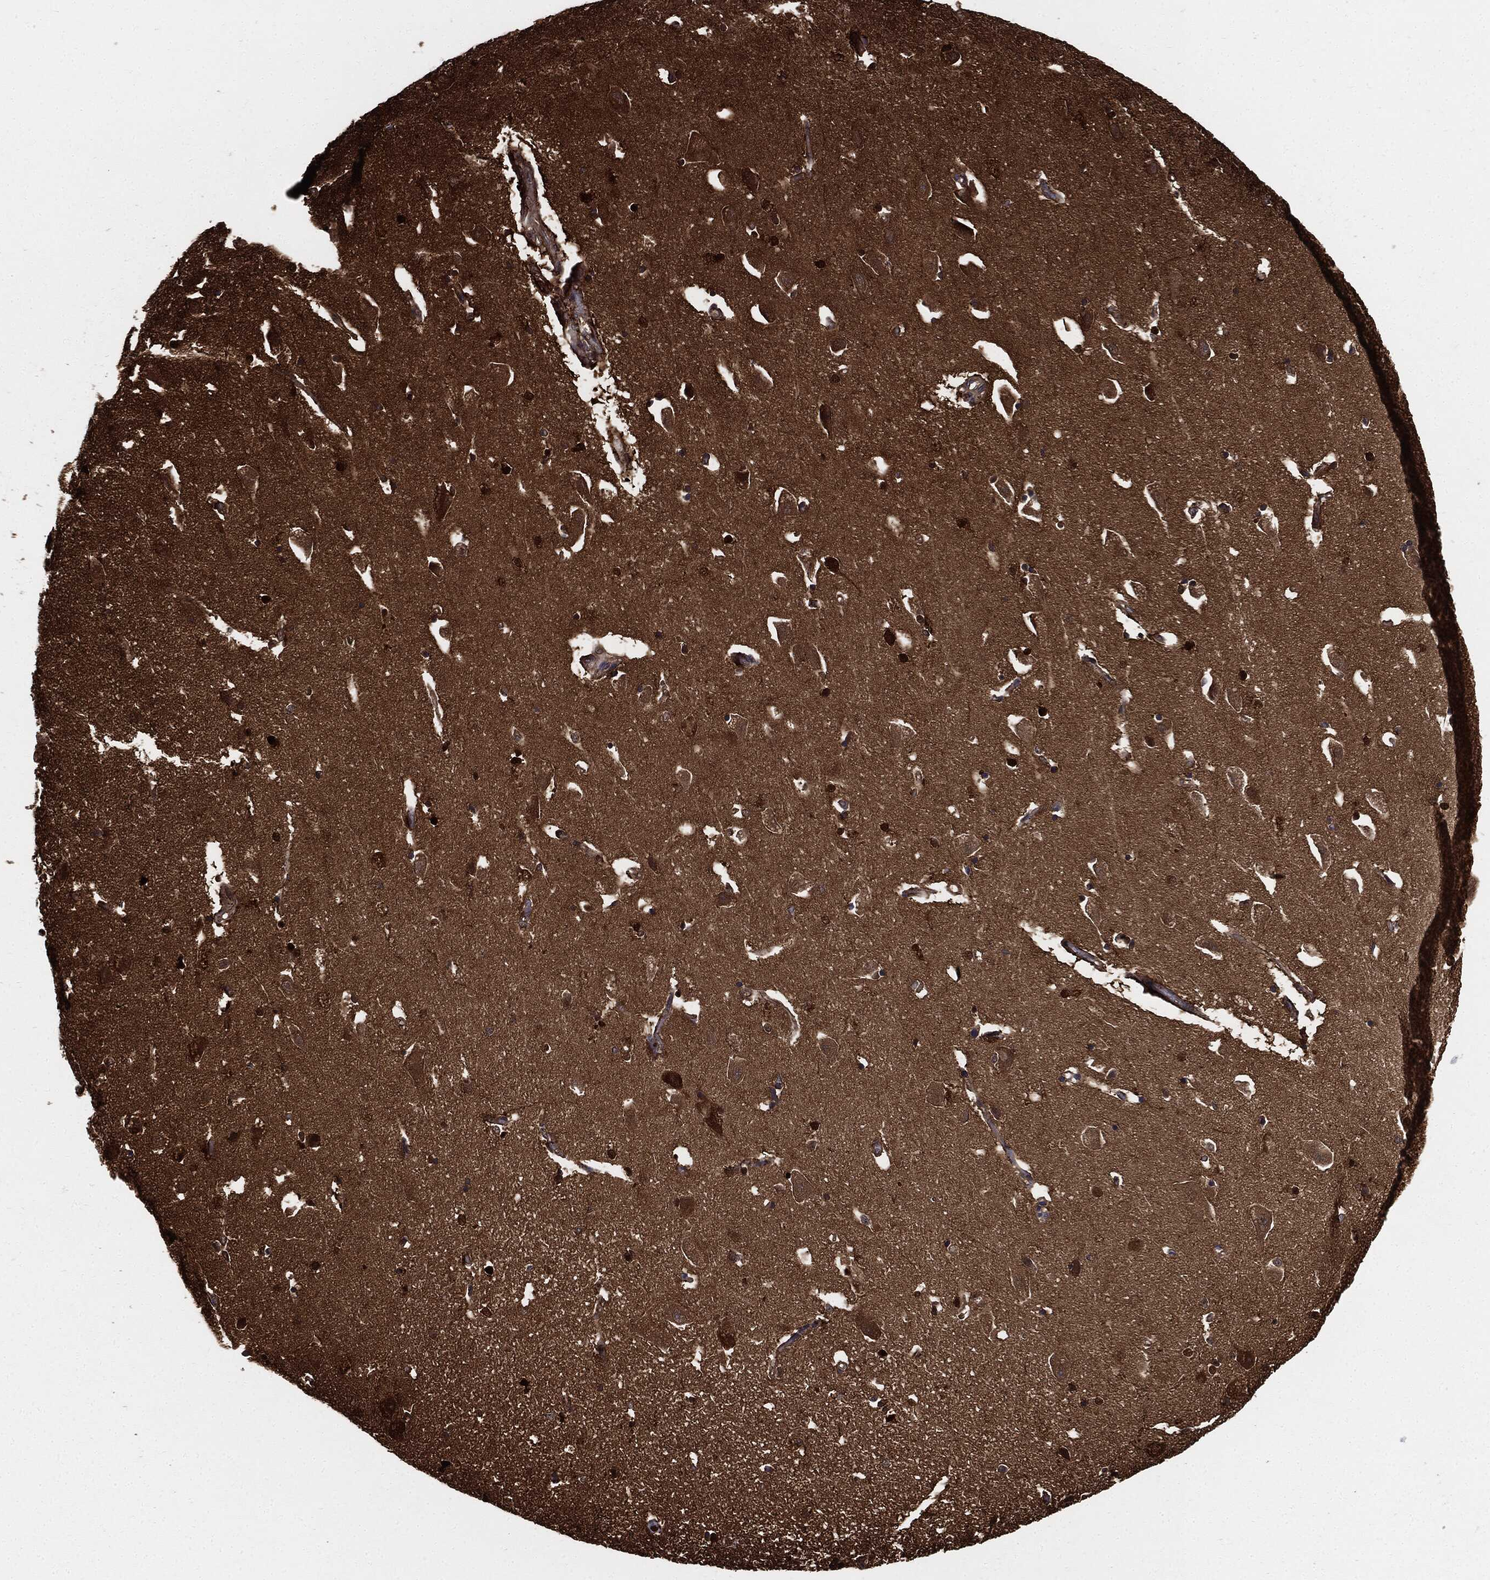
{"staining": {"intensity": "strong", "quantity": "<25%", "location": "cytoplasmic/membranous,nuclear"}, "tissue": "hippocampus", "cell_type": "Glial cells", "image_type": "normal", "snomed": [{"axis": "morphology", "description": "Normal tissue, NOS"}, {"axis": "topography", "description": "Lateral ventricle wall"}, {"axis": "topography", "description": "Hippocampus"}], "caption": "Immunohistochemical staining of unremarkable human hippocampus reveals strong cytoplasmic/membranous,nuclear protein positivity in approximately <25% of glial cells.", "gene": "PRDX2", "patient": {"sex": "female", "age": 63}}